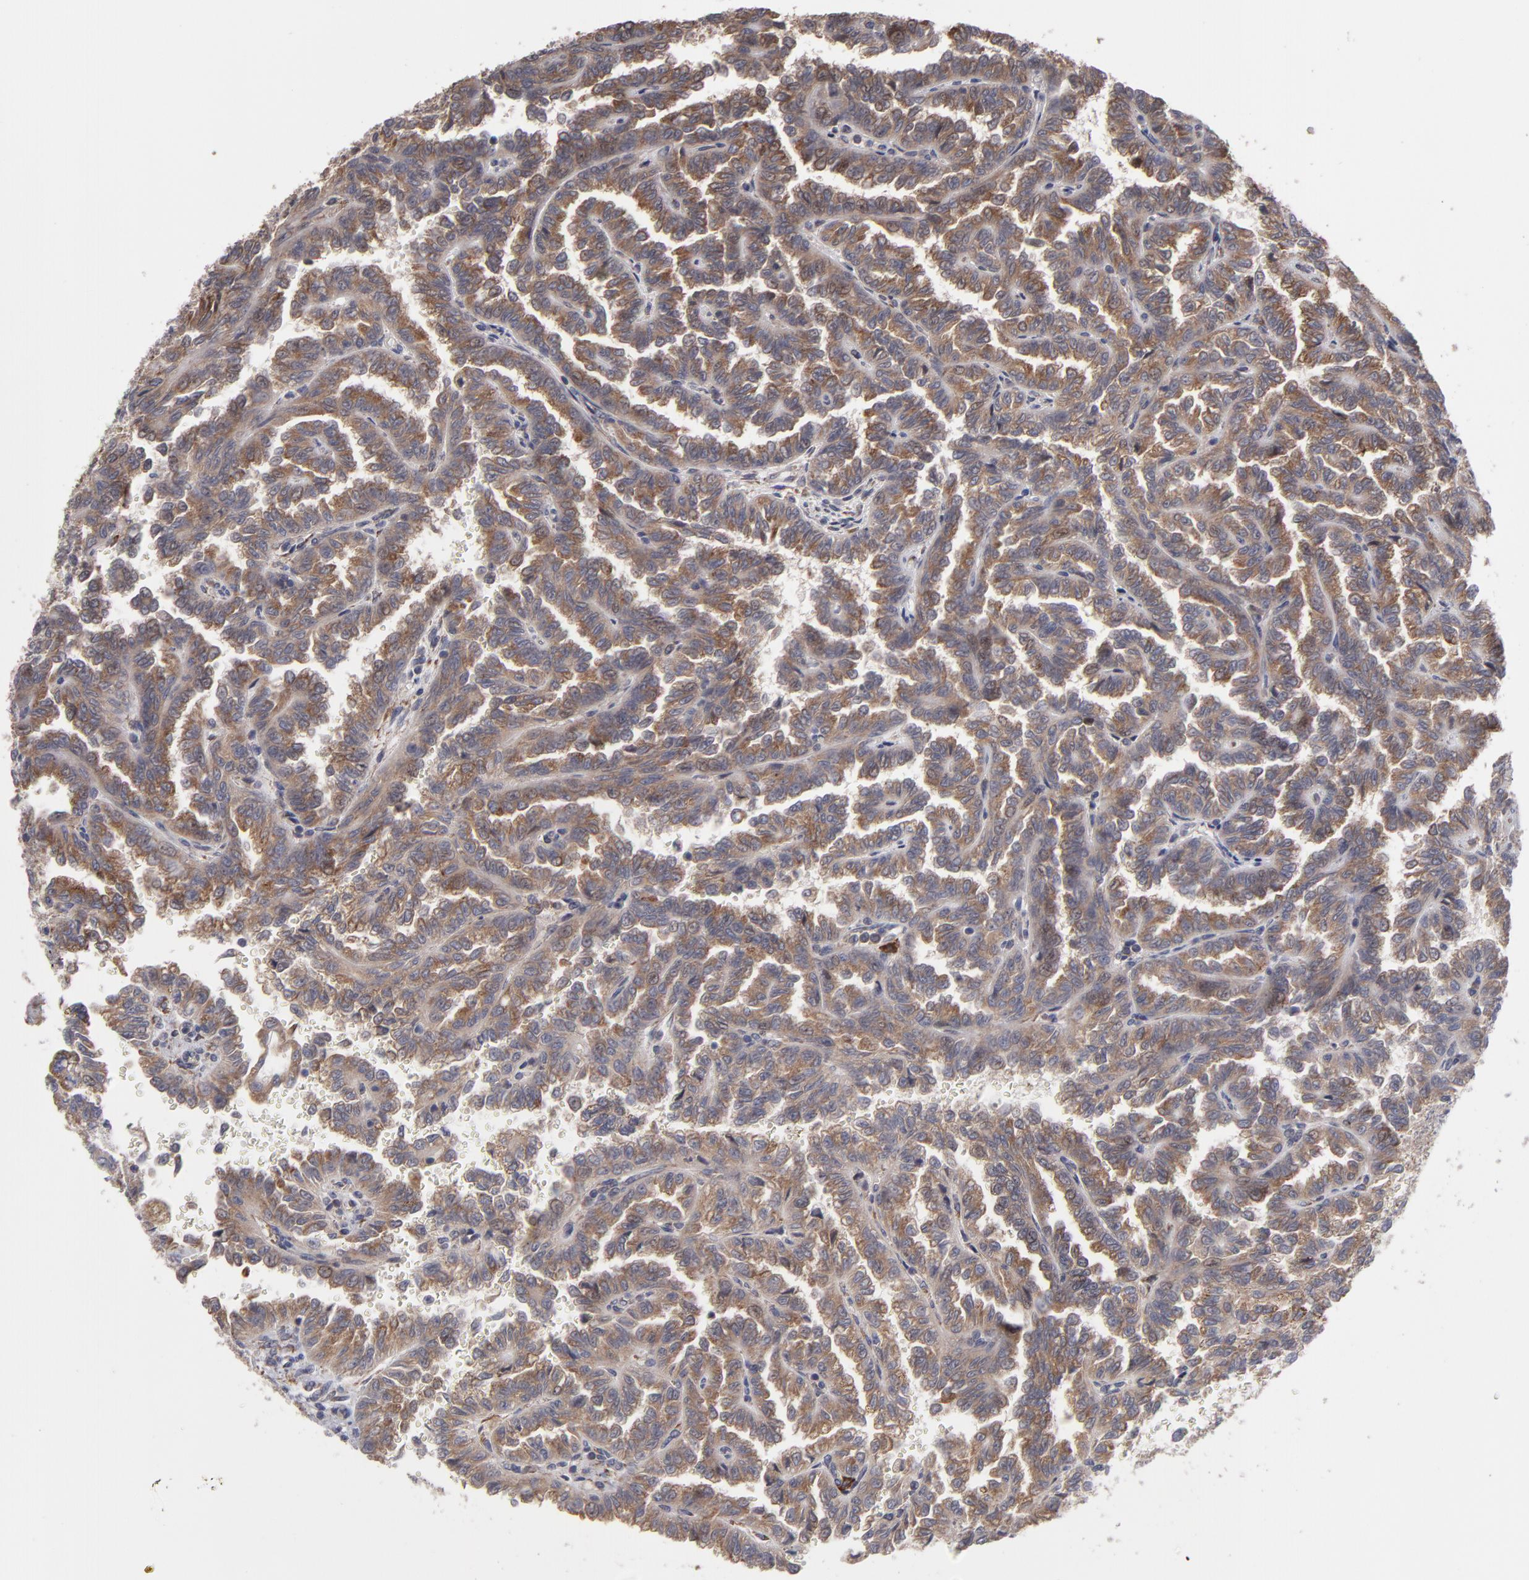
{"staining": {"intensity": "moderate", "quantity": "25%-75%", "location": "cytoplasmic/membranous"}, "tissue": "renal cancer", "cell_type": "Tumor cells", "image_type": "cancer", "snomed": [{"axis": "morphology", "description": "Inflammation, NOS"}, {"axis": "morphology", "description": "Adenocarcinoma, NOS"}, {"axis": "topography", "description": "Kidney"}], "caption": "Tumor cells show moderate cytoplasmic/membranous staining in approximately 25%-75% of cells in renal cancer (adenocarcinoma).", "gene": "SND1", "patient": {"sex": "male", "age": 68}}